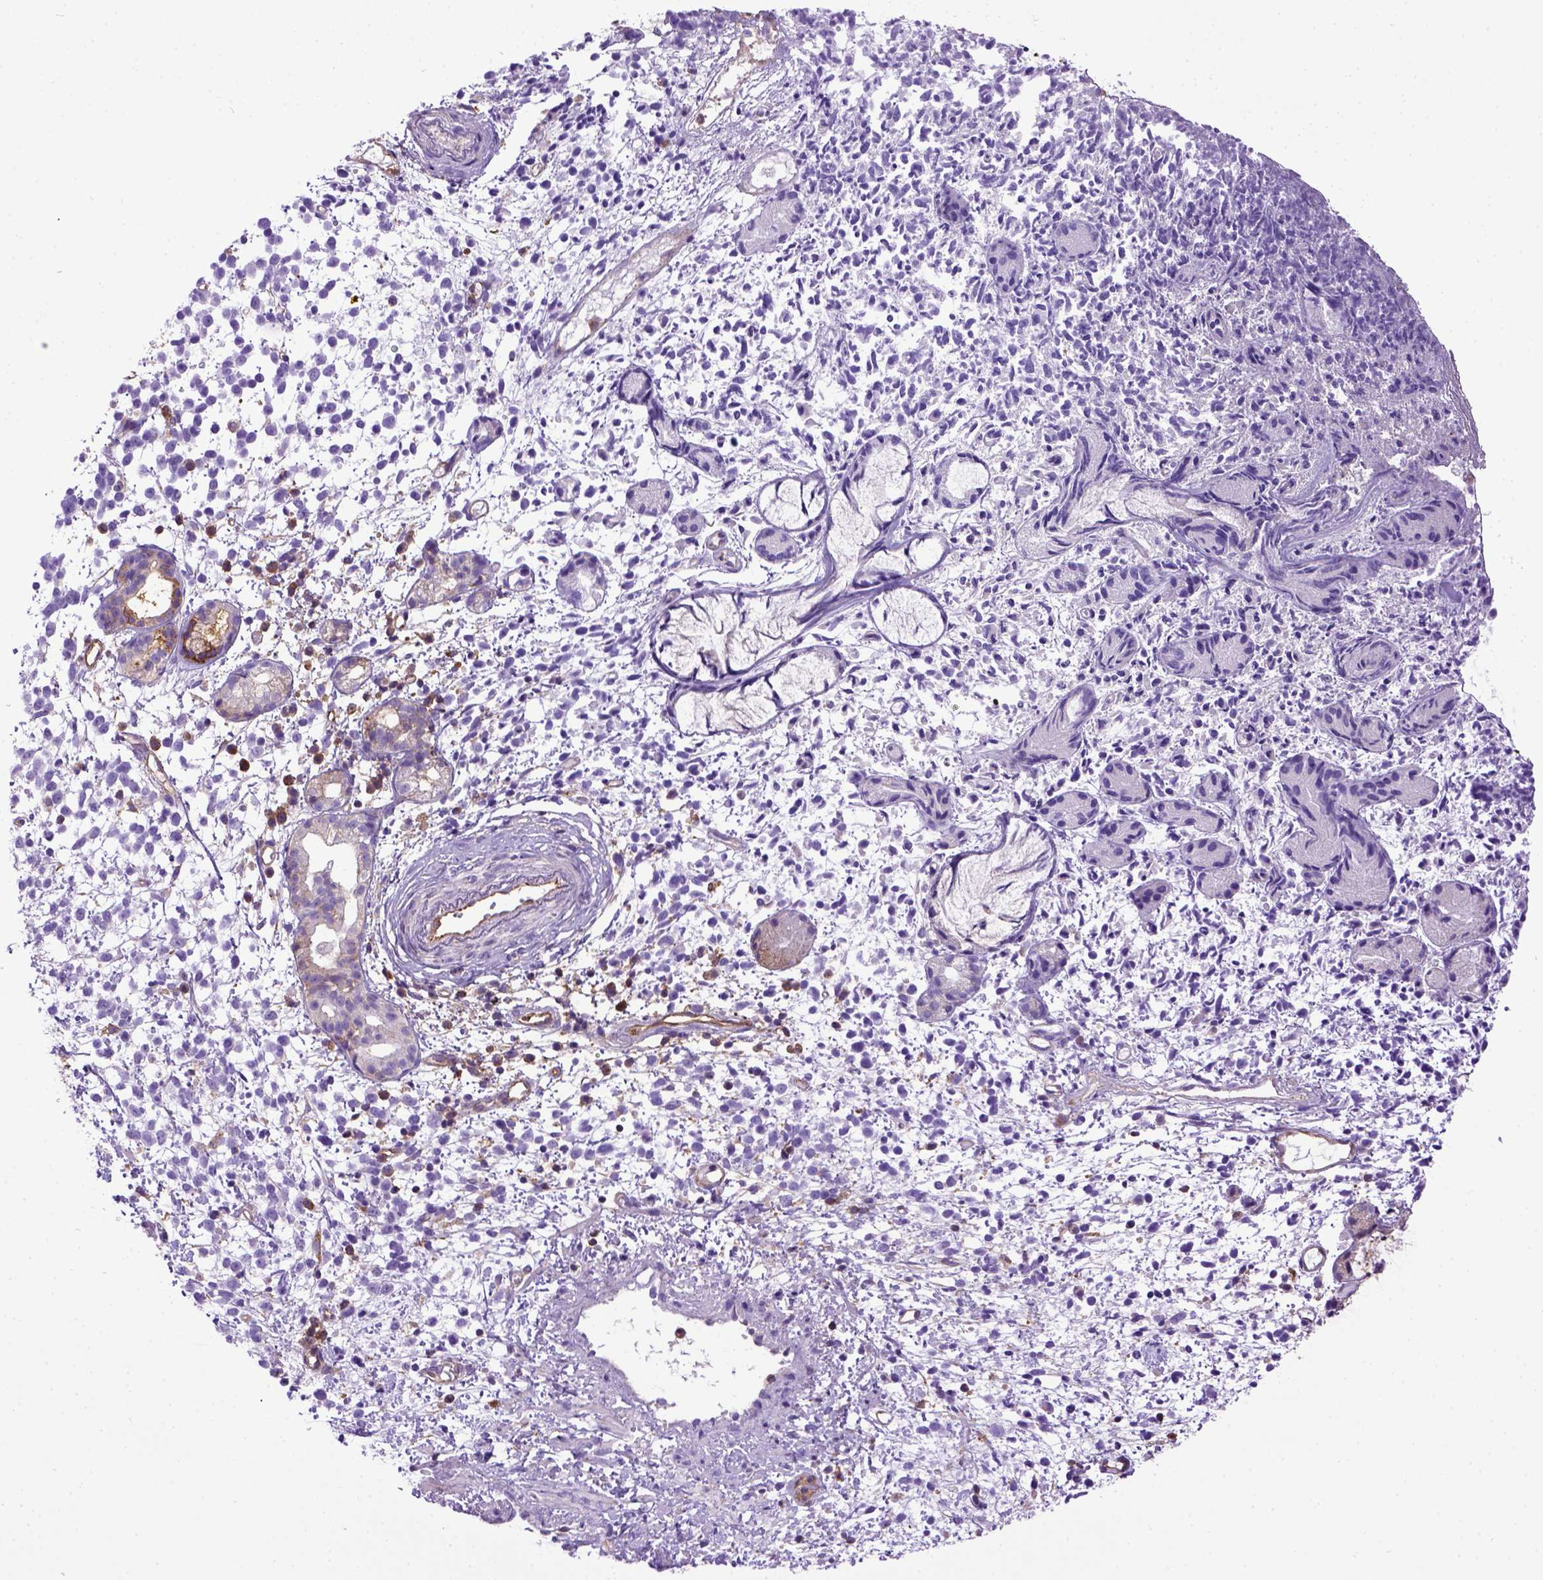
{"staining": {"intensity": "negative", "quantity": "none", "location": "none"}, "tissue": "melanoma", "cell_type": "Tumor cells", "image_type": "cancer", "snomed": [{"axis": "morphology", "description": "Malignant melanoma, NOS"}, {"axis": "topography", "description": "Skin"}], "caption": "Malignant melanoma was stained to show a protein in brown. There is no significant expression in tumor cells.", "gene": "MVP", "patient": {"sex": "female", "age": 70}}